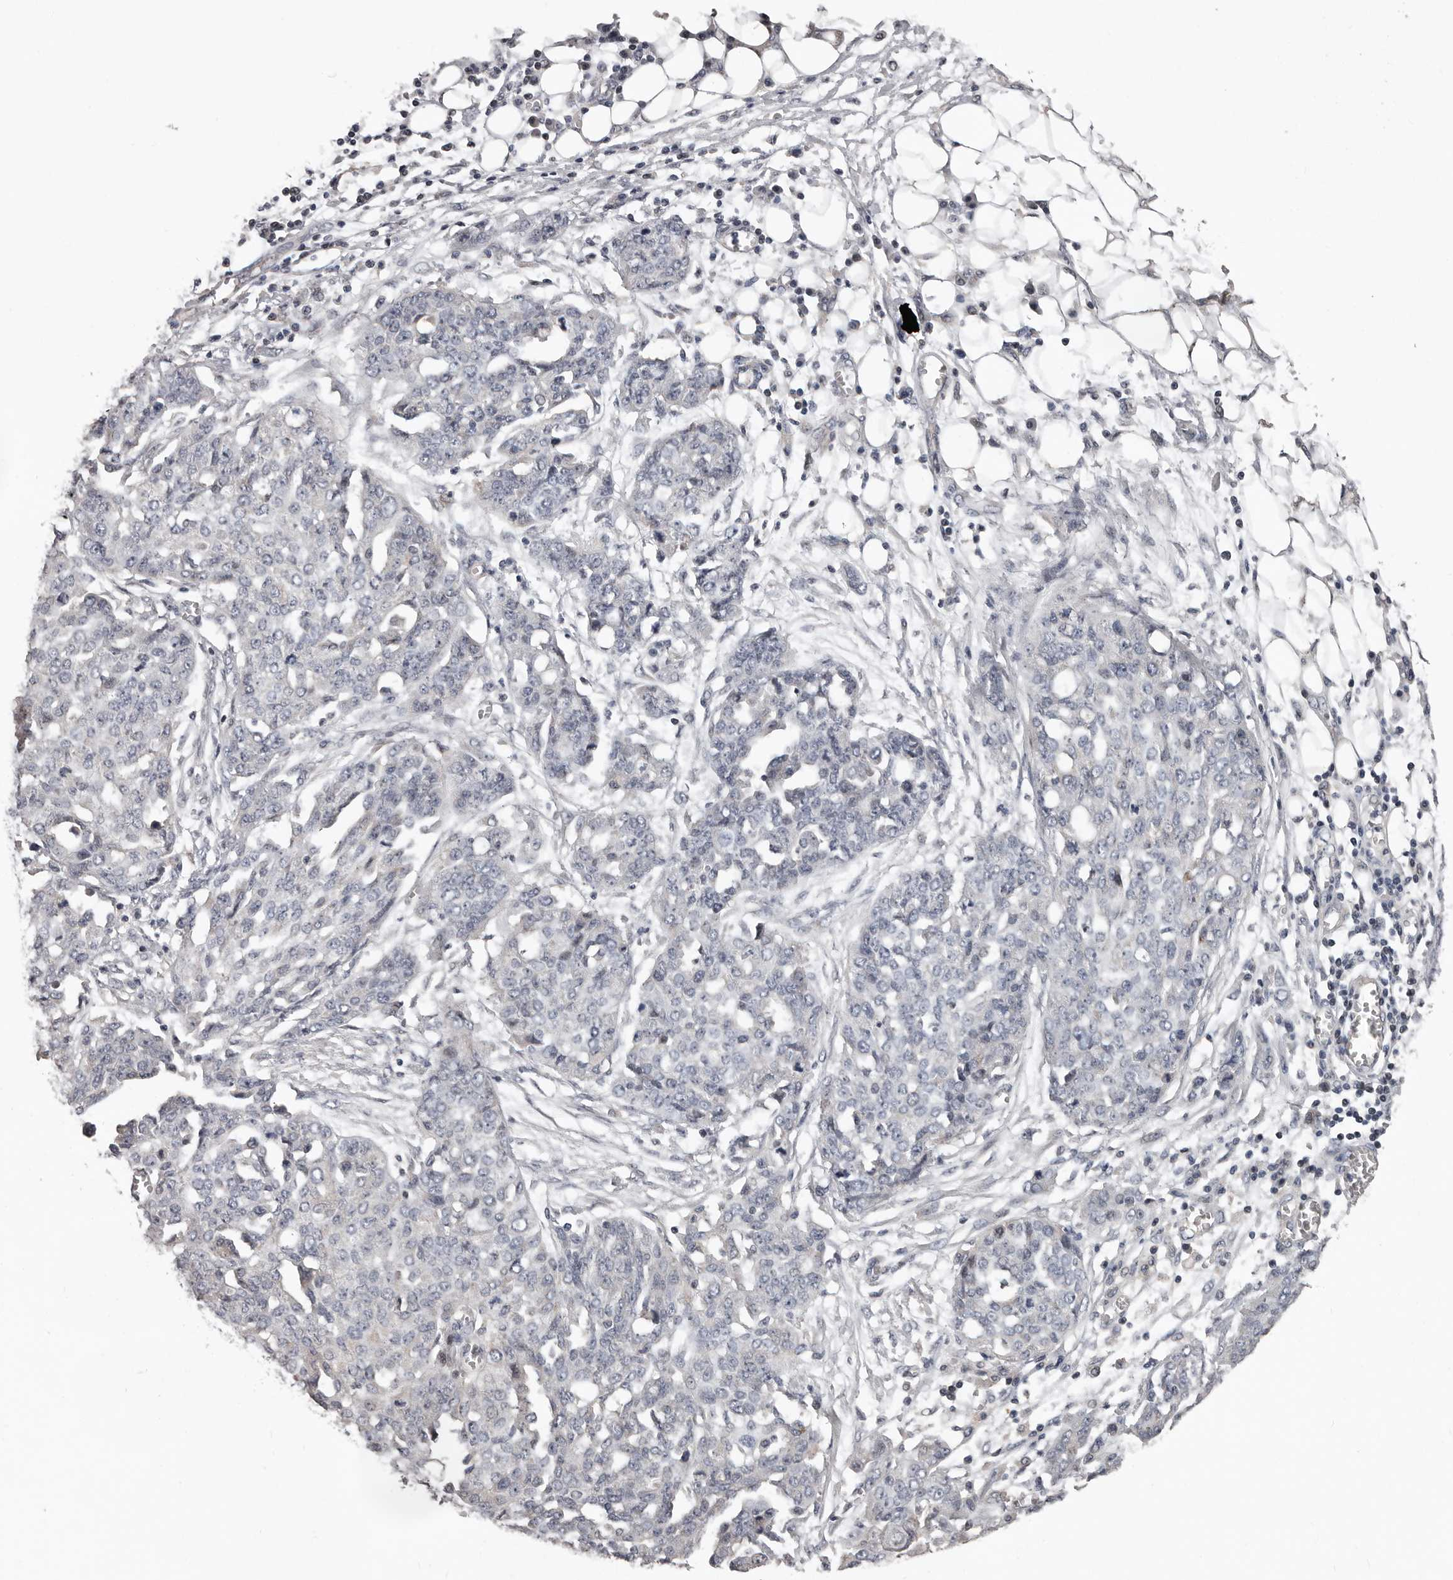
{"staining": {"intensity": "negative", "quantity": "none", "location": "none"}, "tissue": "ovarian cancer", "cell_type": "Tumor cells", "image_type": "cancer", "snomed": [{"axis": "morphology", "description": "Cystadenocarcinoma, serous, NOS"}, {"axis": "topography", "description": "Soft tissue"}, {"axis": "topography", "description": "Ovary"}], "caption": "Immunohistochemistry photomicrograph of human ovarian serous cystadenocarcinoma stained for a protein (brown), which reveals no expression in tumor cells.", "gene": "RNF217", "patient": {"sex": "female", "age": 57}}